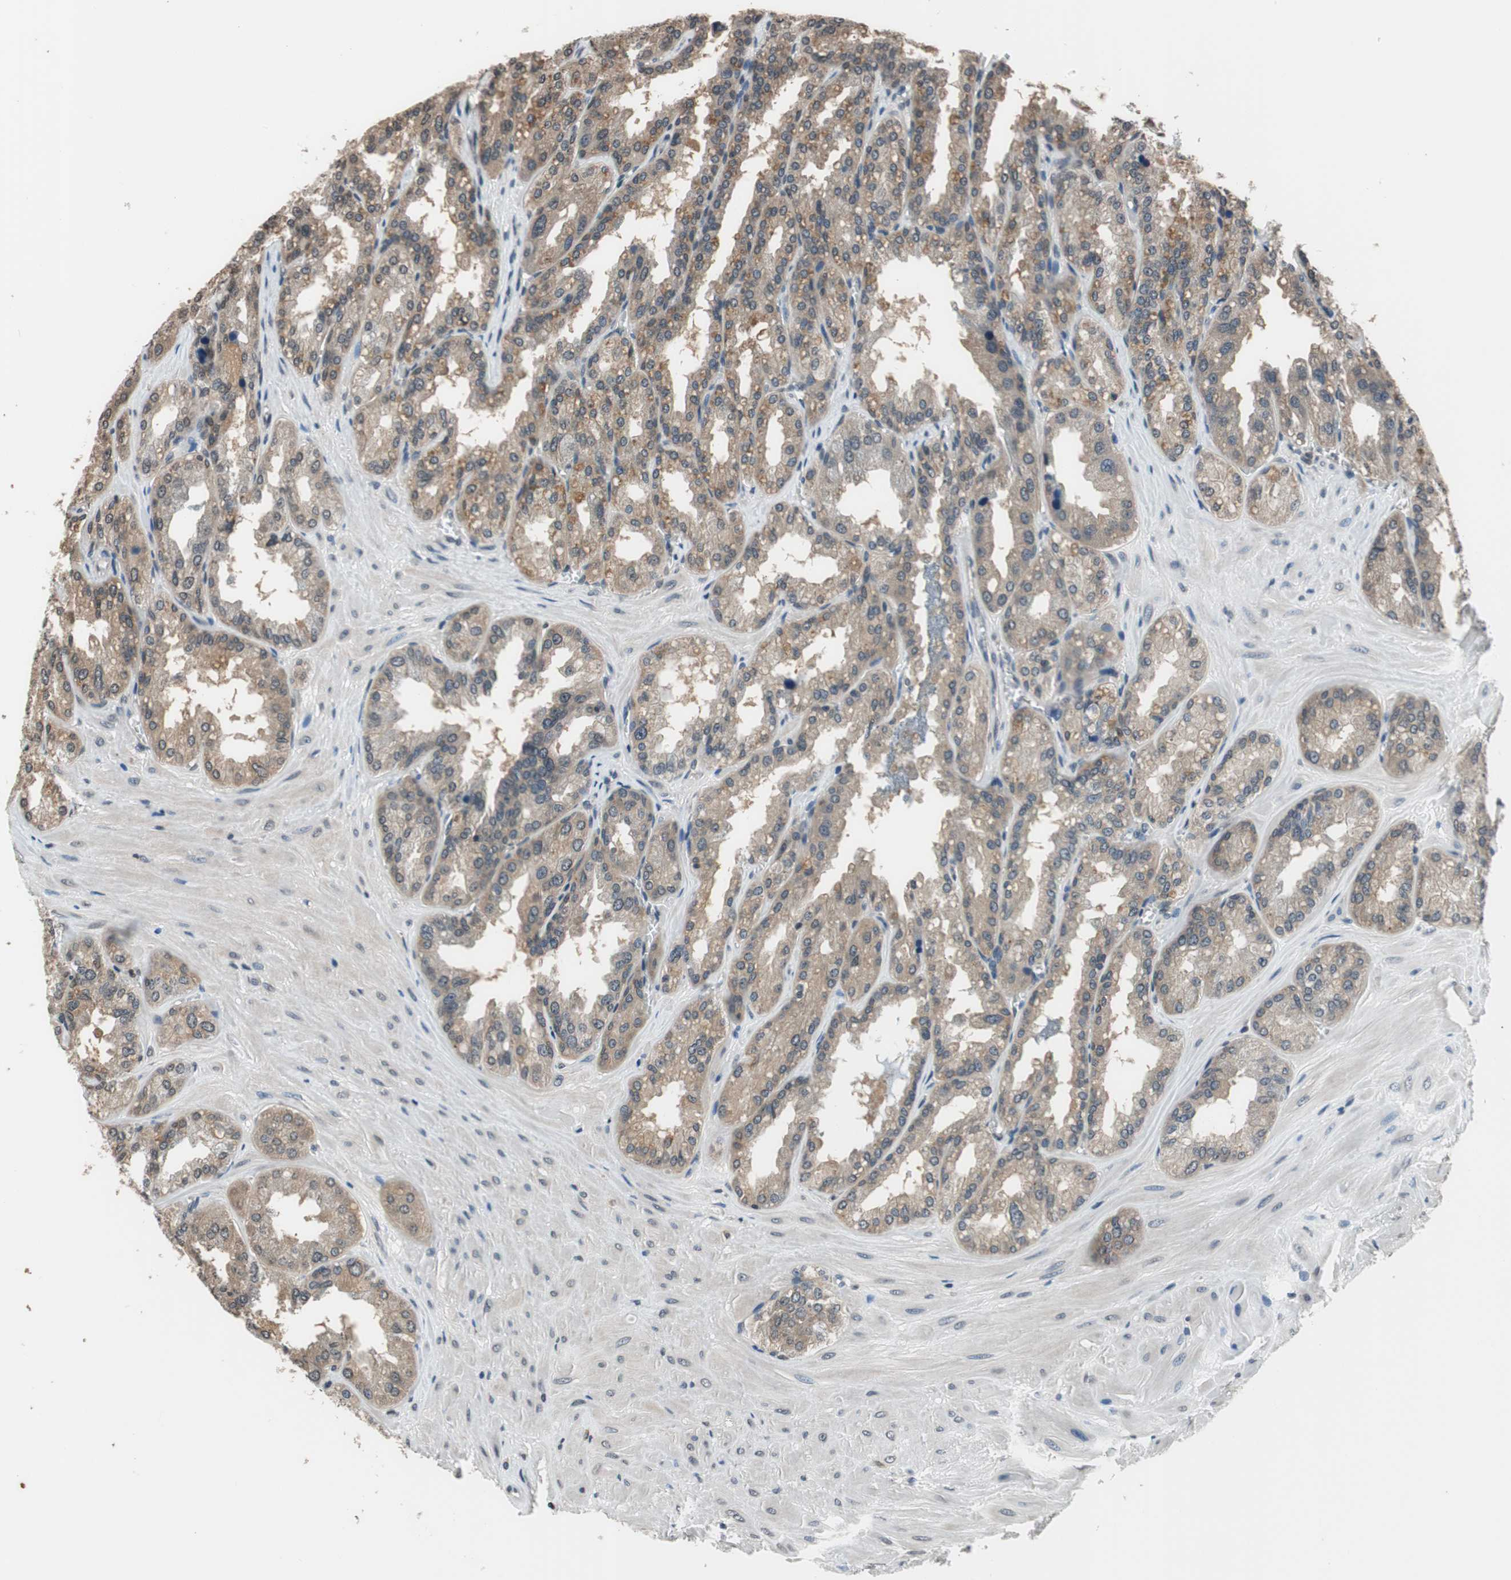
{"staining": {"intensity": "moderate", "quantity": ">75%", "location": "cytoplasmic/membranous"}, "tissue": "seminal vesicle", "cell_type": "Glandular cells", "image_type": "normal", "snomed": [{"axis": "morphology", "description": "Normal tissue, NOS"}, {"axis": "topography", "description": "Prostate"}, {"axis": "topography", "description": "Seminal veicle"}], "caption": "Immunohistochemical staining of normal seminal vesicle demonstrates medium levels of moderate cytoplasmic/membranous expression in about >75% of glandular cells. (Stains: DAB in brown, nuclei in blue, Microscopy: brightfield microscopy at high magnification).", "gene": "GCLC", "patient": {"sex": "male", "age": 51}}